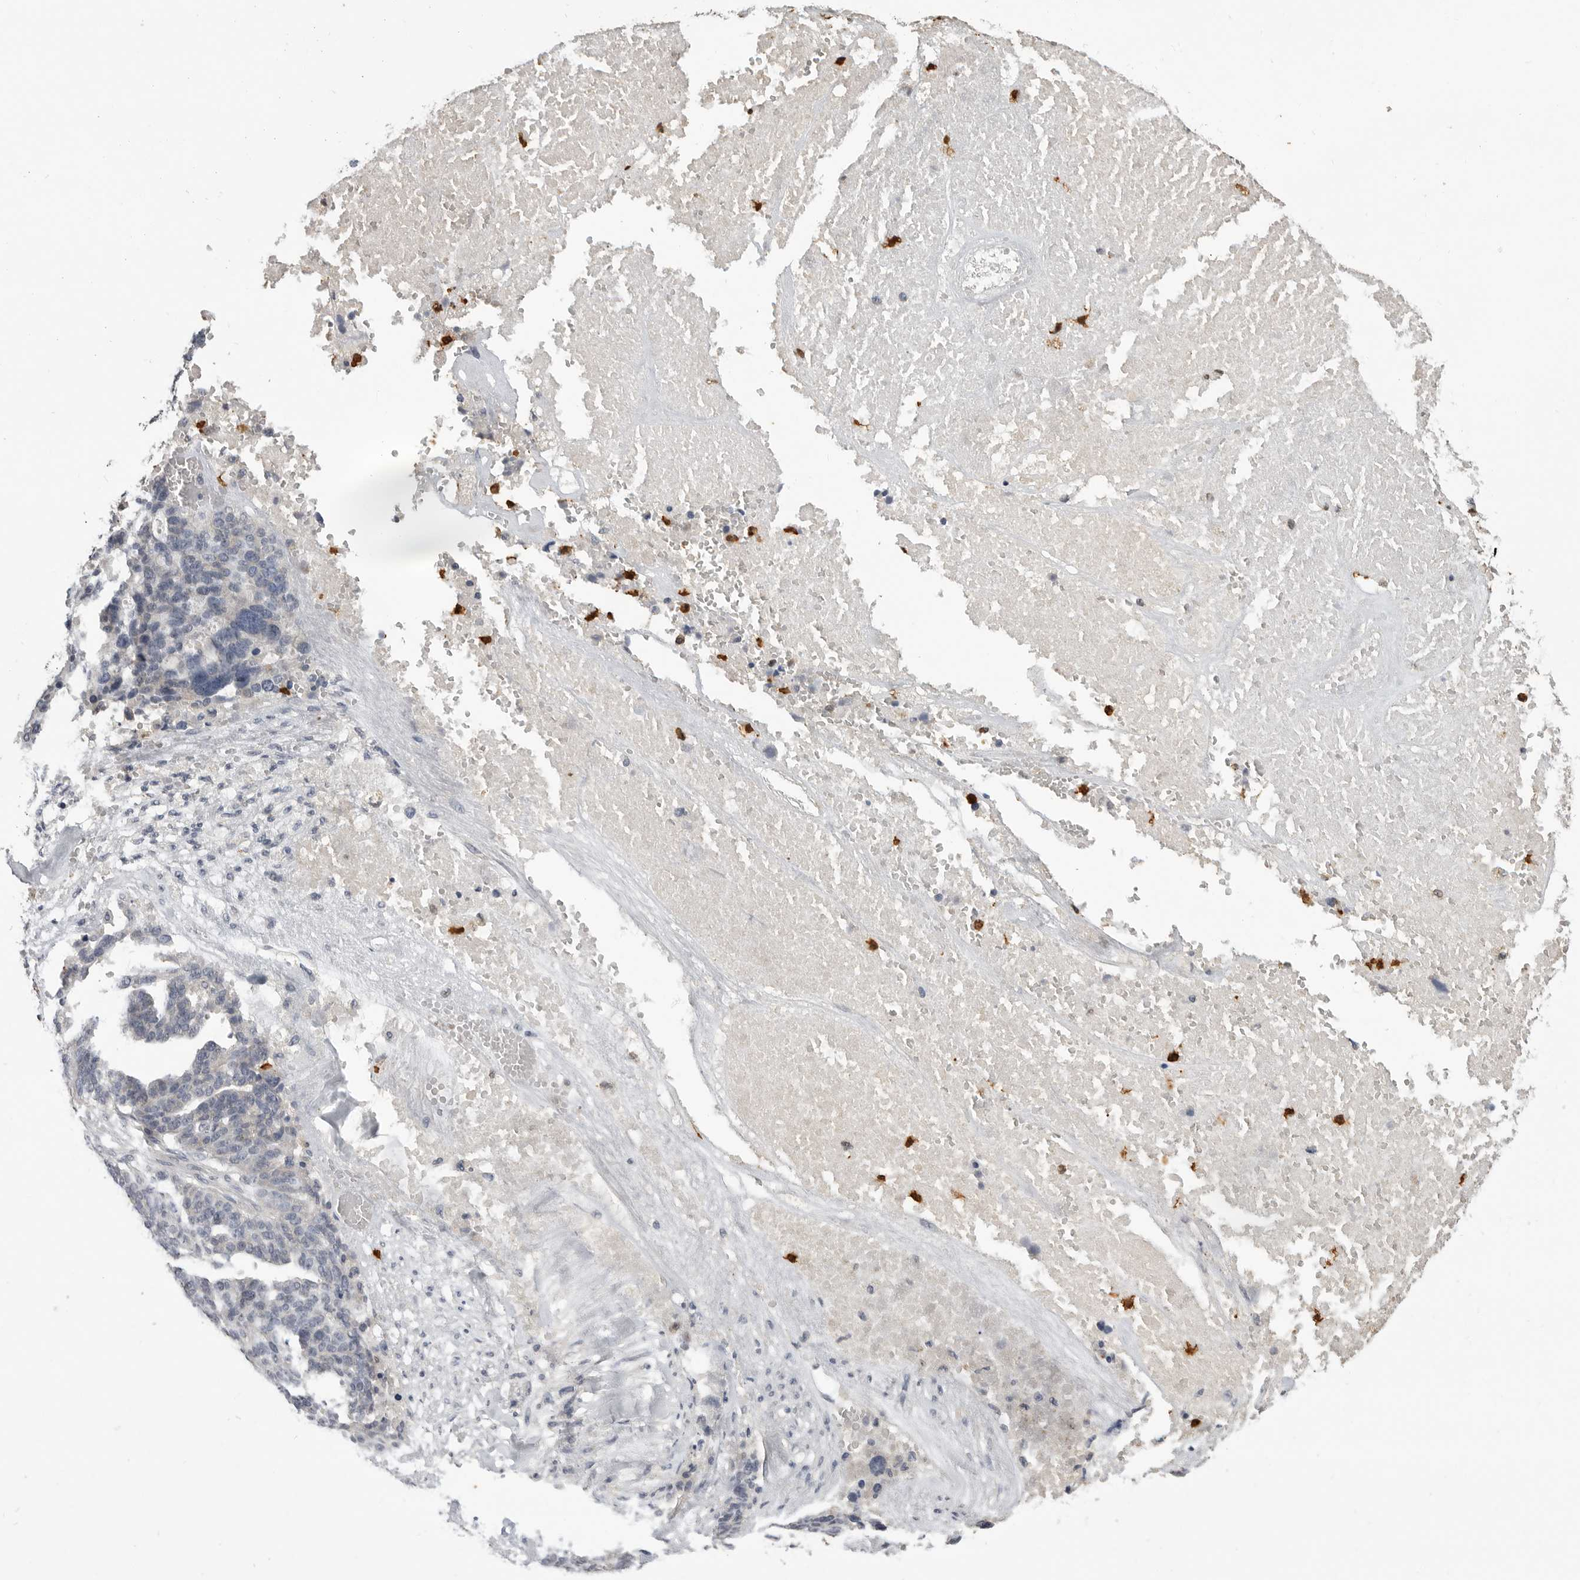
{"staining": {"intensity": "negative", "quantity": "none", "location": "none"}, "tissue": "ovarian cancer", "cell_type": "Tumor cells", "image_type": "cancer", "snomed": [{"axis": "morphology", "description": "Cystadenocarcinoma, serous, NOS"}, {"axis": "topography", "description": "Ovary"}], "caption": "Image shows no protein expression in tumor cells of serous cystadenocarcinoma (ovarian) tissue.", "gene": "LTBR", "patient": {"sex": "female", "age": 59}}